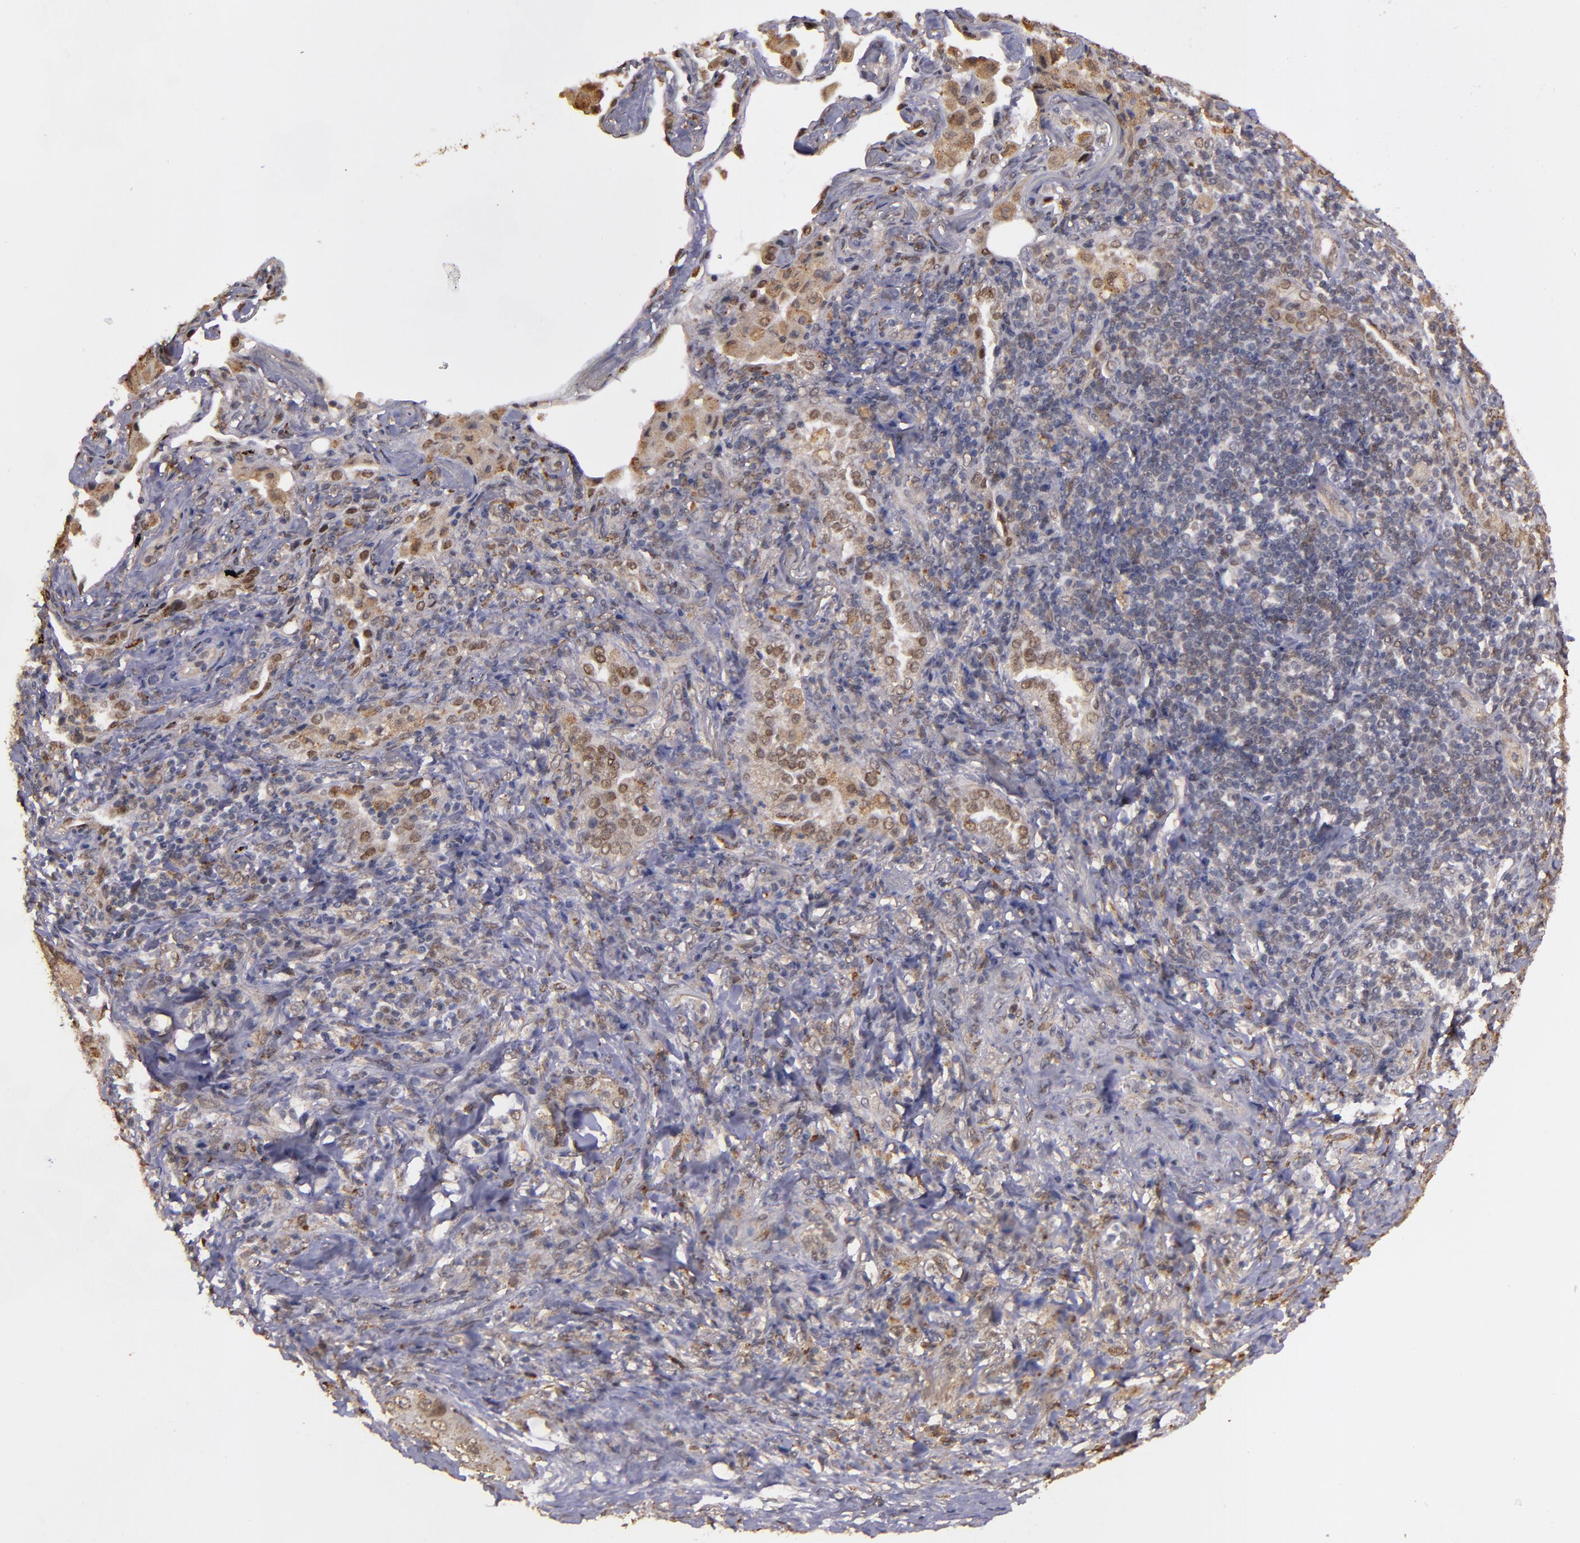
{"staining": {"intensity": "weak", "quantity": "25%-75%", "location": "cytoplasmic/membranous,nuclear"}, "tissue": "lung cancer", "cell_type": "Tumor cells", "image_type": "cancer", "snomed": [{"axis": "morphology", "description": "Squamous cell carcinoma, NOS"}, {"axis": "topography", "description": "Lung"}], "caption": "A brown stain shows weak cytoplasmic/membranous and nuclear staining of a protein in lung cancer tumor cells.", "gene": "SIPA1L1", "patient": {"sex": "female", "age": 67}}